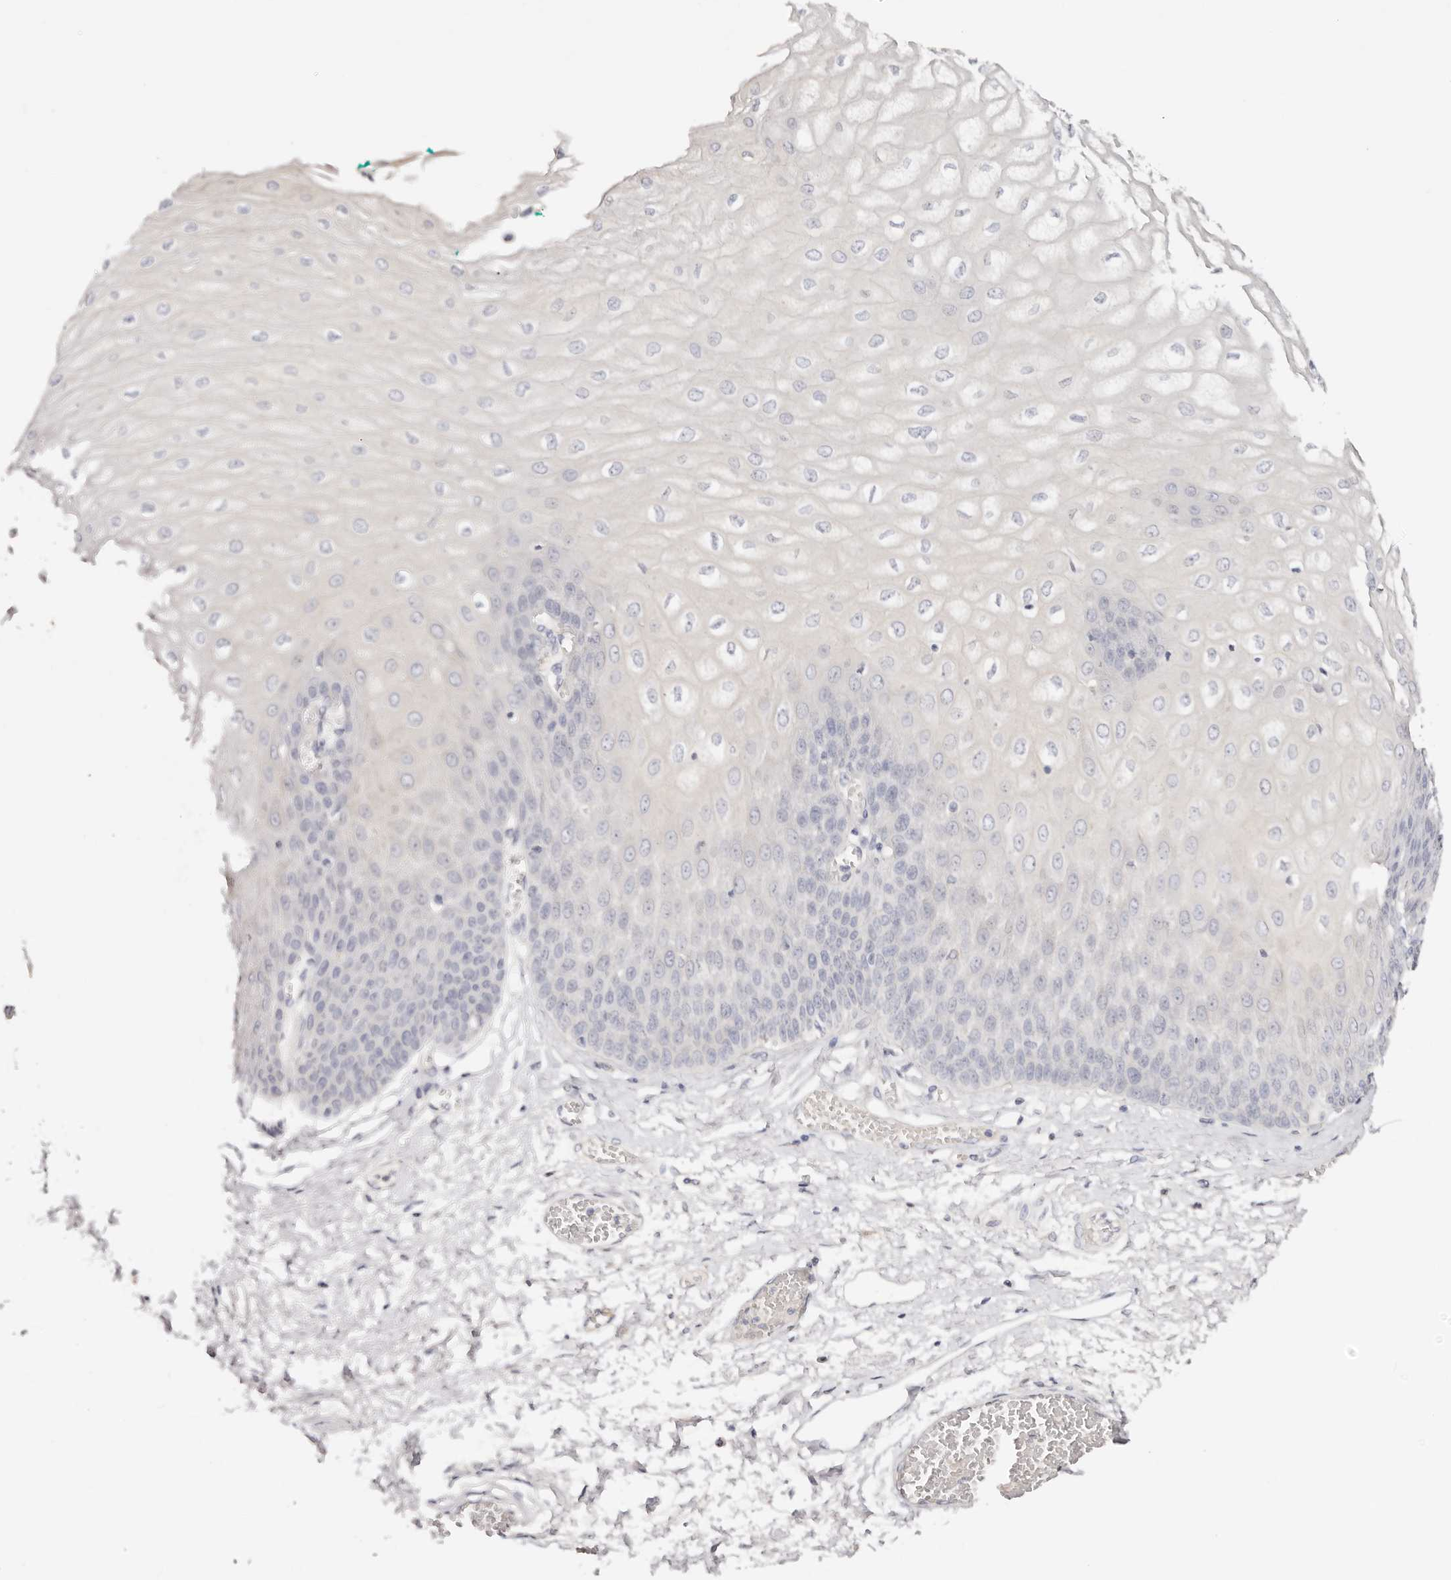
{"staining": {"intensity": "negative", "quantity": "none", "location": "none"}, "tissue": "esophagus", "cell_type": "Squamous epithelial cells", "image_type": "normal", "snomed": [{"axis": "morphology", "description": "Normal tissue, NOS"}, {"axis": "topography", "description": "Esophagus"}], "caption": "Immunohistochemistry of benign esophagus shows no positivity in squamous epithelial cells.", "gene": "DNASE1", "patient": {"sex": "male", "age": 60}}